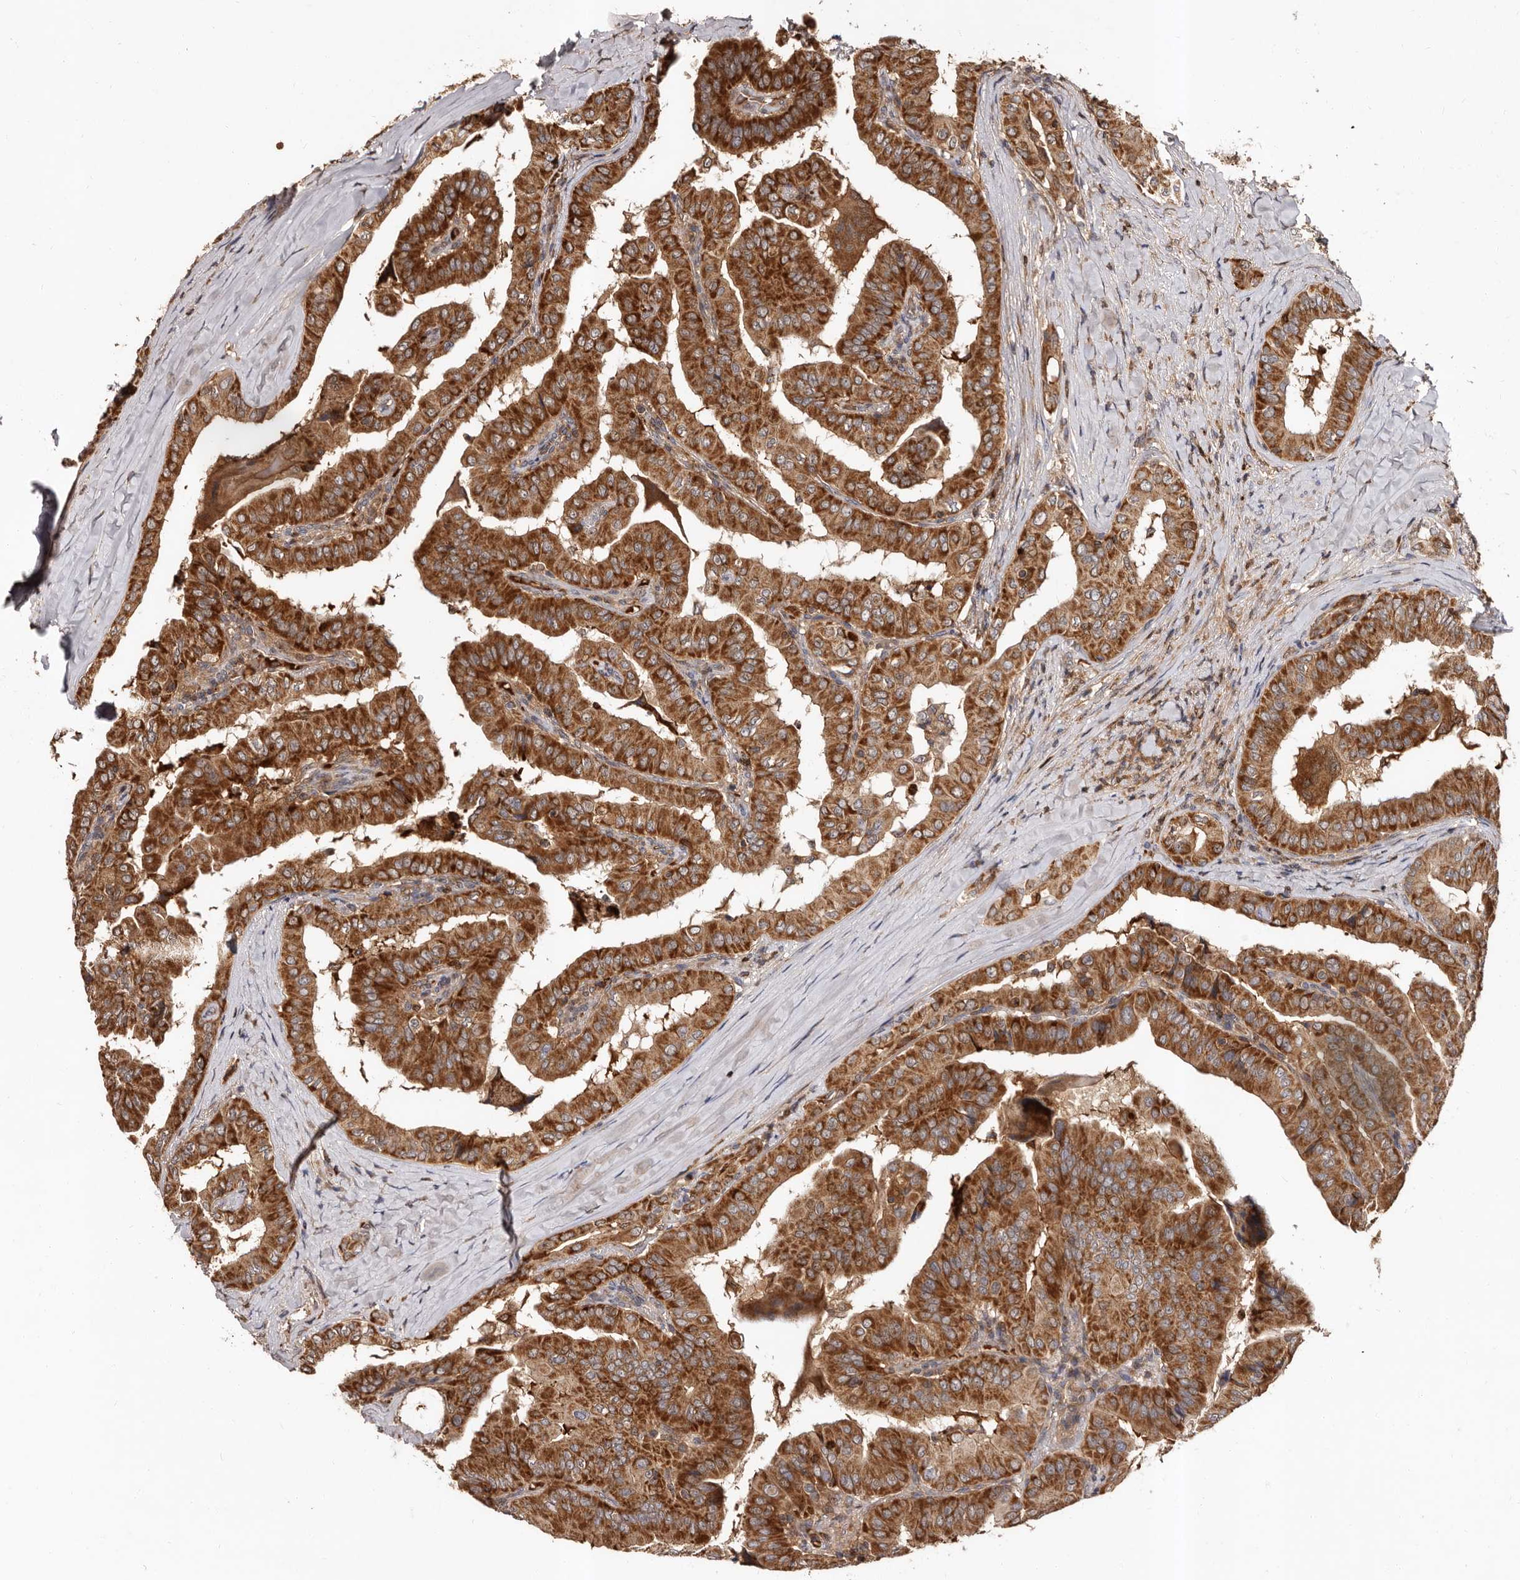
{"staining": {"intensity": "strong", "quantity": ">75%", "location": "cytoplasmic/membranous"}, "tissue": "thyroid cancer", "cell_type": "Tumor cells", "image_type": "cancer", "snomed": [{"axis": "morphology", "description": "Papillary adenocarcinoma, NOS"}, {"axis": "topography", "description": "Thyroid gland"}], "caption": "Protein staining reveals strong cytoplasmic/membranous staining in approximately >75% of tumor cells in thyroid cancer.", "gene": "BAX", "patient": {"sex": "male", "age": 33}}